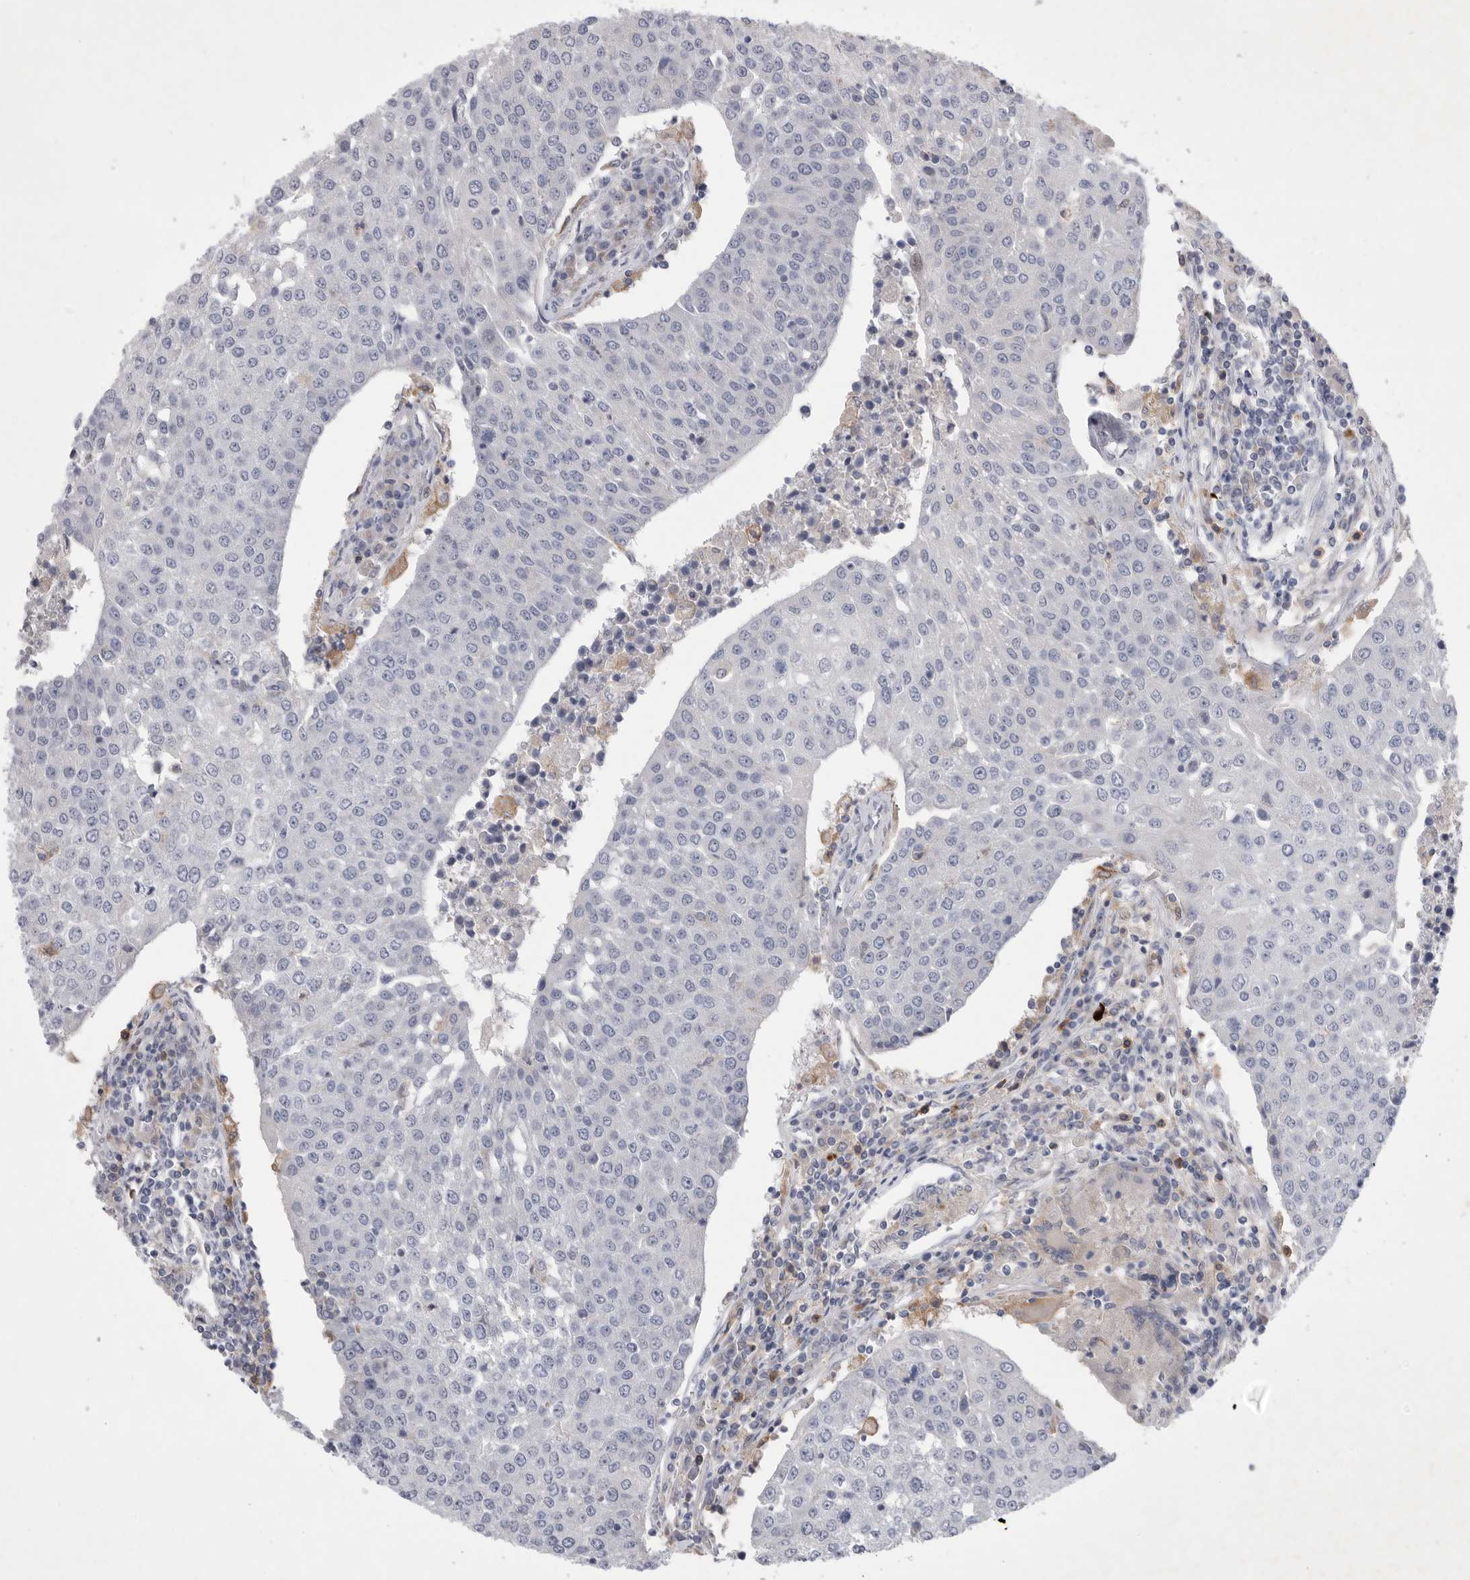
{"staining": {"intensity": "negative", "quantity": "none", "location": "none"}, "tissue": "urothelial cancer", "cell_type": "Tumor cells", "image_type": "cancer", "snomed": [{"axis": "morphology", "description": "Urothelial carcinoma, High grade"}, {"axis": "topography", "description": "Urinary bladder"}], "caption": "A high-resolution image shows immunohistochemistry (IHC) staining of urothelial carcinoma (high-grade), which displays no significant staining in tumor cells.", "gene": "SIGLEC10", "patient": {"sex": "female", "age": 85}}